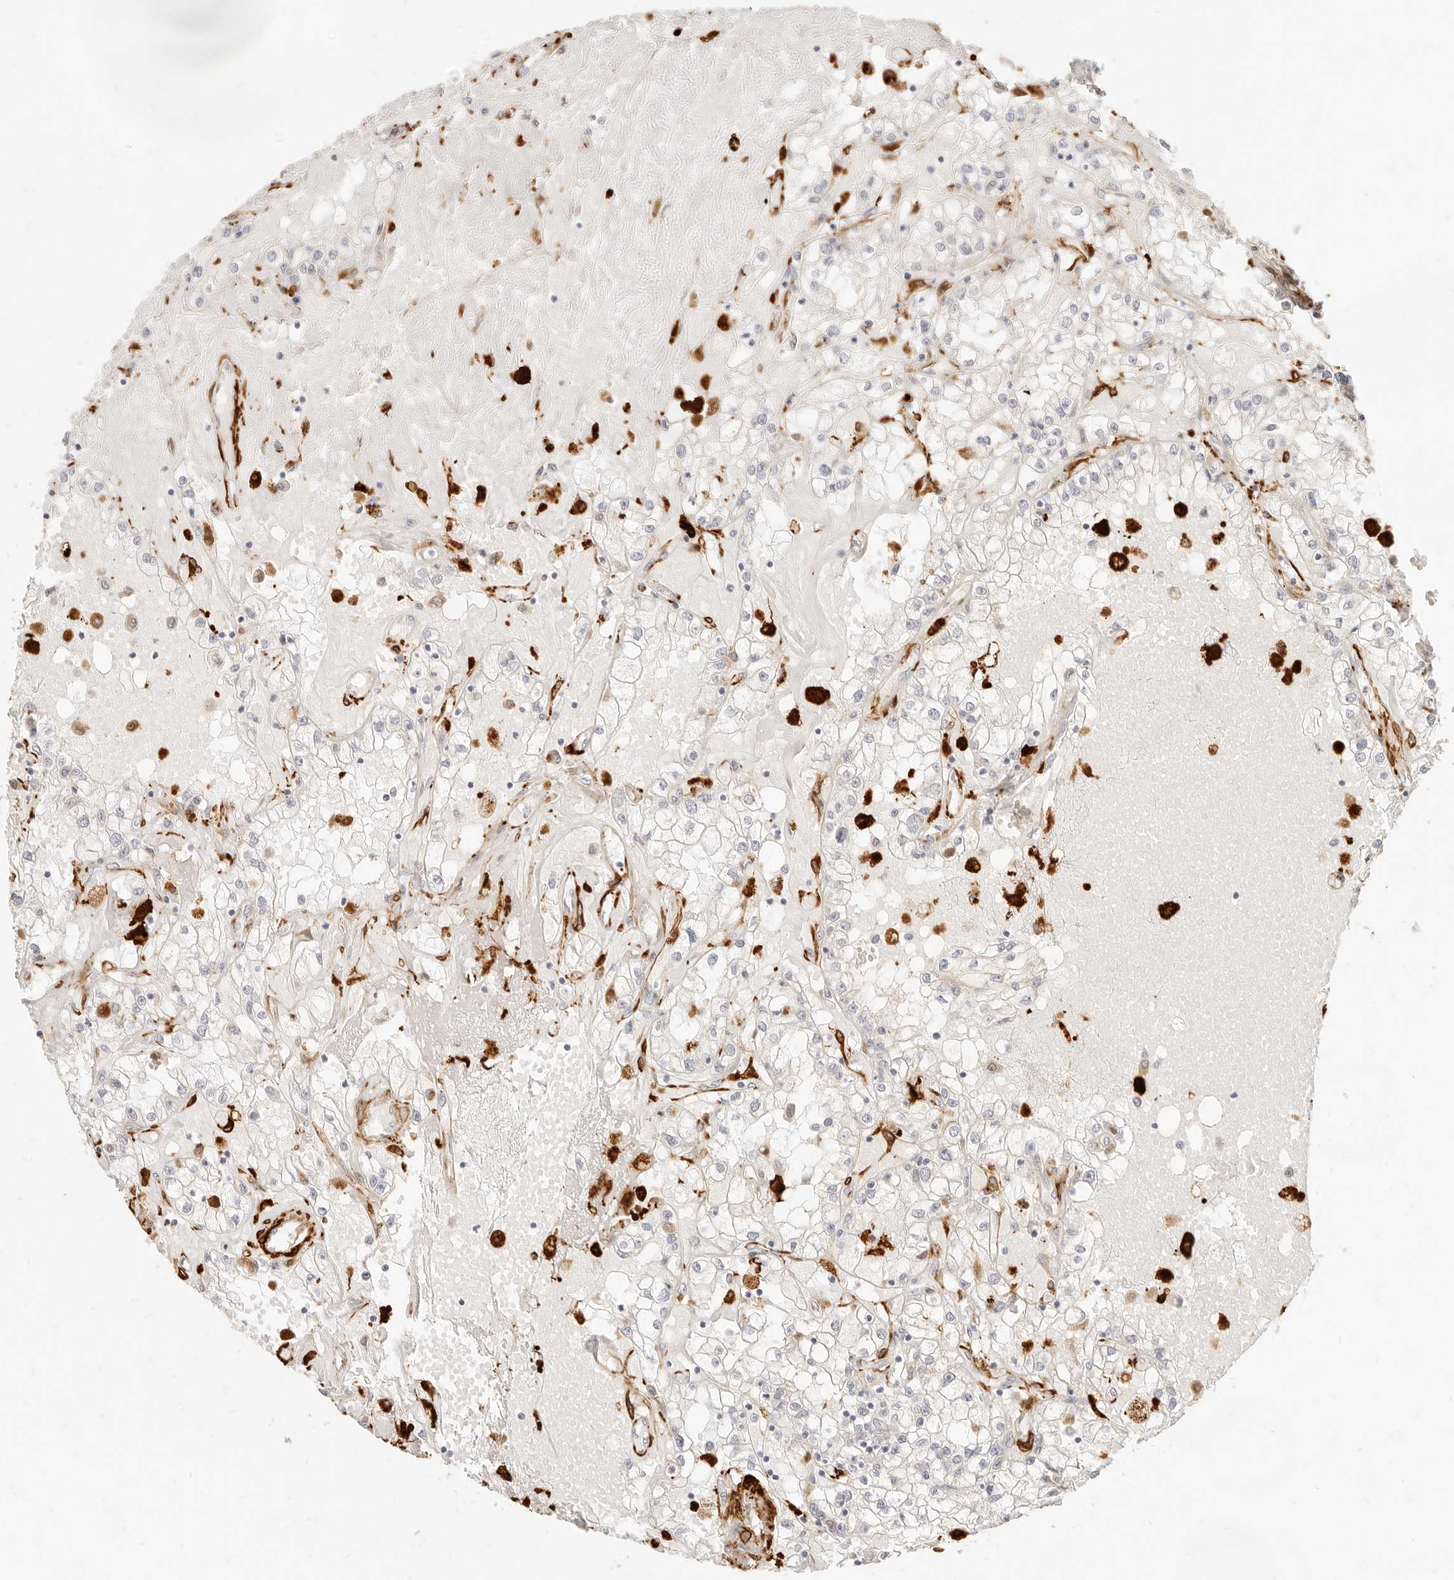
{"staining": {"intensity": "negative", "quantity": "none", "location": "none"}, "tissue": "renal cancer", "cell_type": "Tumor cells", "image_type": "cancer", "snomed": [{"axis": "morphology", "description": "Adenocarcinoma, NOS"}, {"axis": "topography", "description": "Kidney"}], "caption": "Immunohistochemistry (IHC) of human renal cancer (adenocarcinoma) demonstrates no staining in tumor cells.", "gene": "TMTC2", "patient": {"sex": "male", "age": 56}}